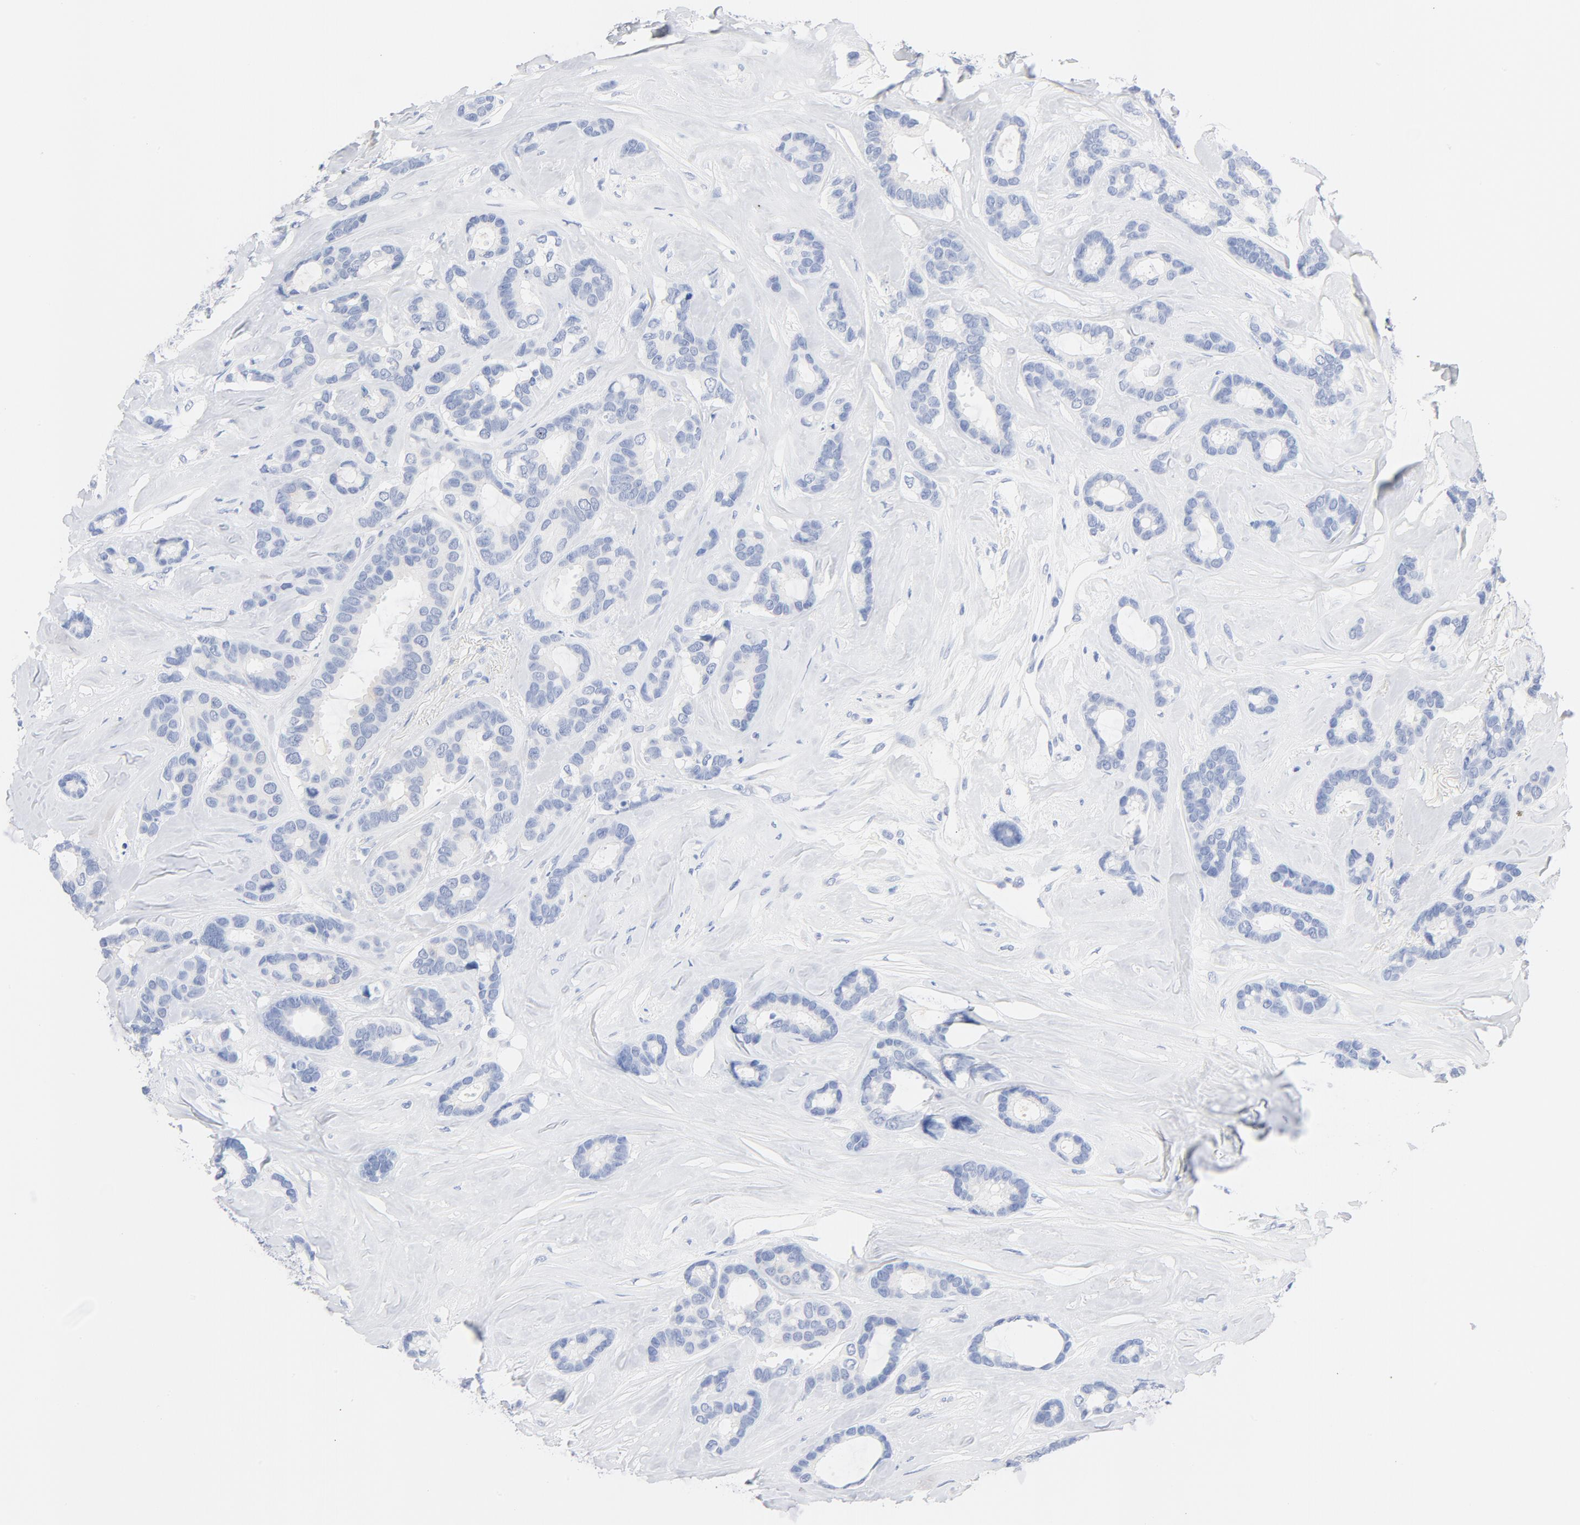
{"staining": {"intensity": "negative", "quantity": "none", "location": "none"}, "tissue": "breast cancer", "cell_type": "Tumor cells", "image_type": "cancer", "snomed": [{"axis": "morphology", "description": "Duct carcinoma"}, {"axis": "topography", "description": "Breast"}], "caption": "High power microscopy image of an IHC micrograph of breast cancer, revealing no significant staining in tumor cells.", "gene": "FGFR3", "patient": {"sex": "female", "age": 87}}